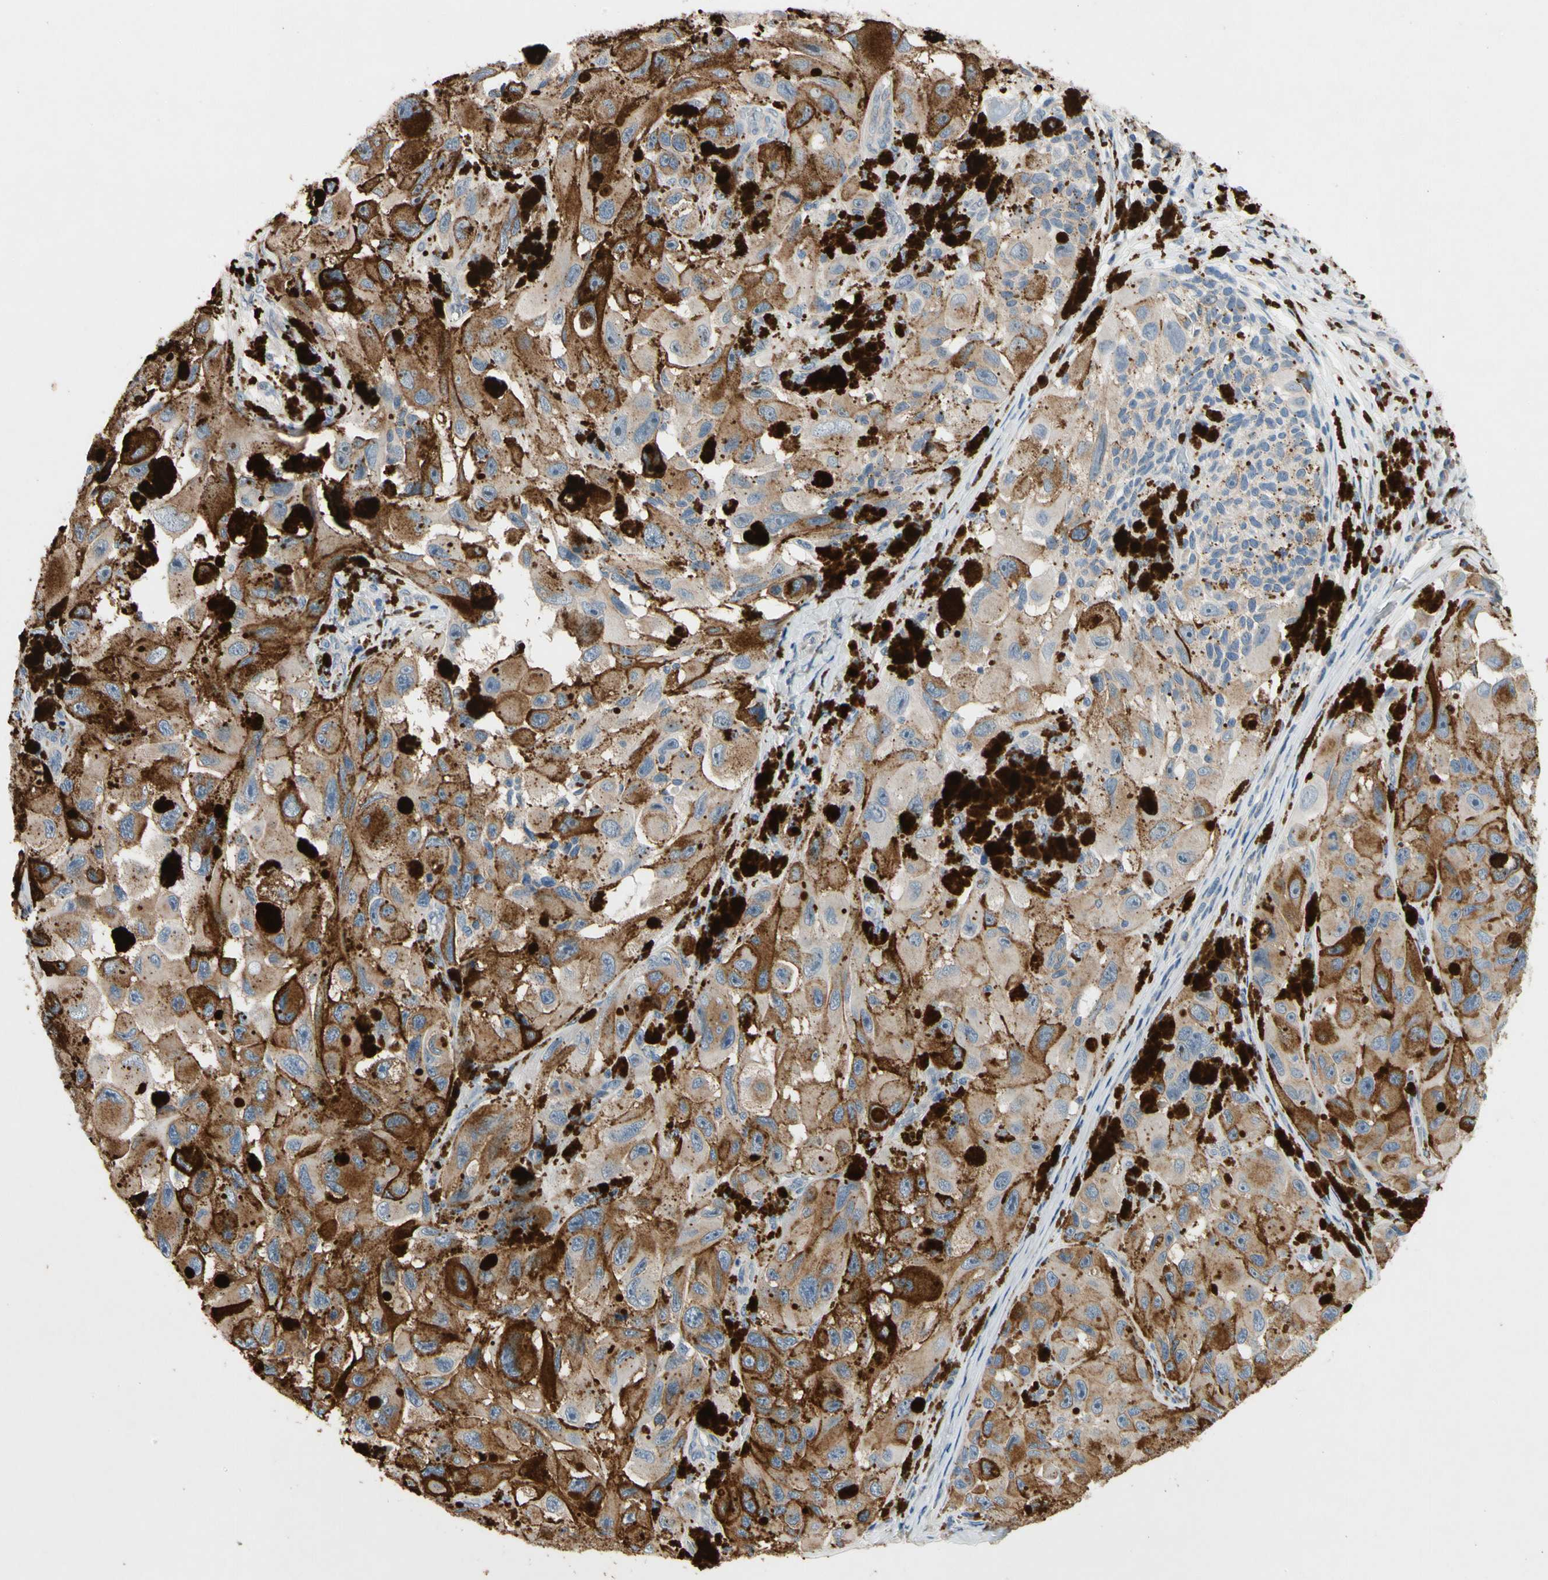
{"staining": {"intensity": "weak", "quantity": "25%-75%", "location": "cytoplasmic/membranous"}, "tissue": "melanoma", "cell_type": "Tumor cells", "image_type": "cancer", "snomed": [{"axis": "morphology", "description": "Malignant melanoma, NOS"}, {"axis": "topography", "description": "Skin"}], "caption": "Human melanoma stained with a protein marker demonstrates weak staining in tumor cells.", "gene": "GAS6", "patient": {"sex": "female", "age": 73}}